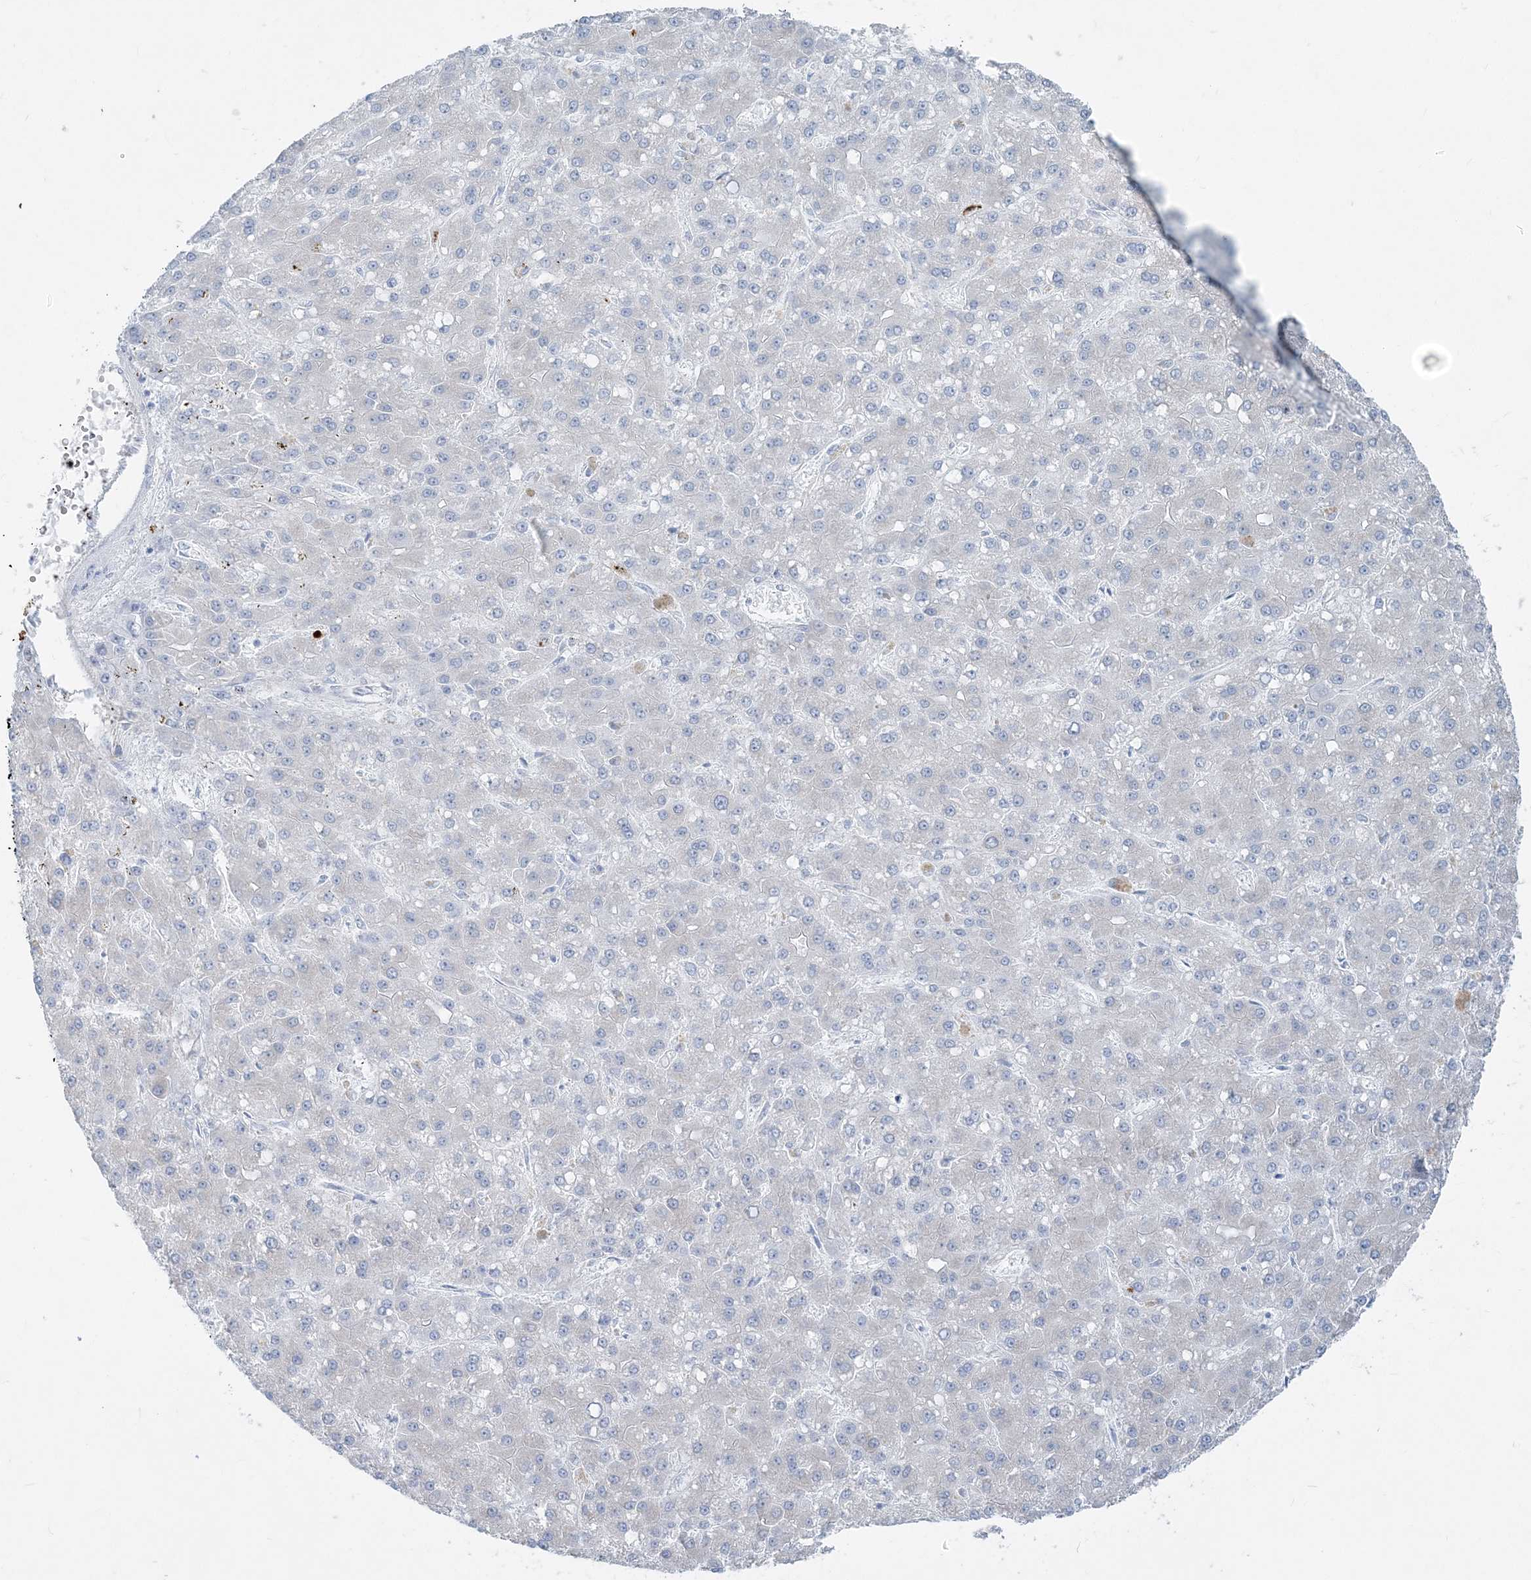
{"staining": {"intensity": "negative", "quantity": "none", "location": "none"}, "tissue": "liver cancer", "cell_type": "Tumor cells", "image_type": "cancer", "snomed": [{"axis": "morphology", "description": "Carcinoma, Hepatocellular, NOS"}, {"axis": "topography", "description": "Liver"}], "caption": "Immunohistochemical staining of liver hepatocellular carcinoma shows no significant staining in tumor cells.", "gene": "CCNJ", "patient": {"sex": "male", "age": 67}}